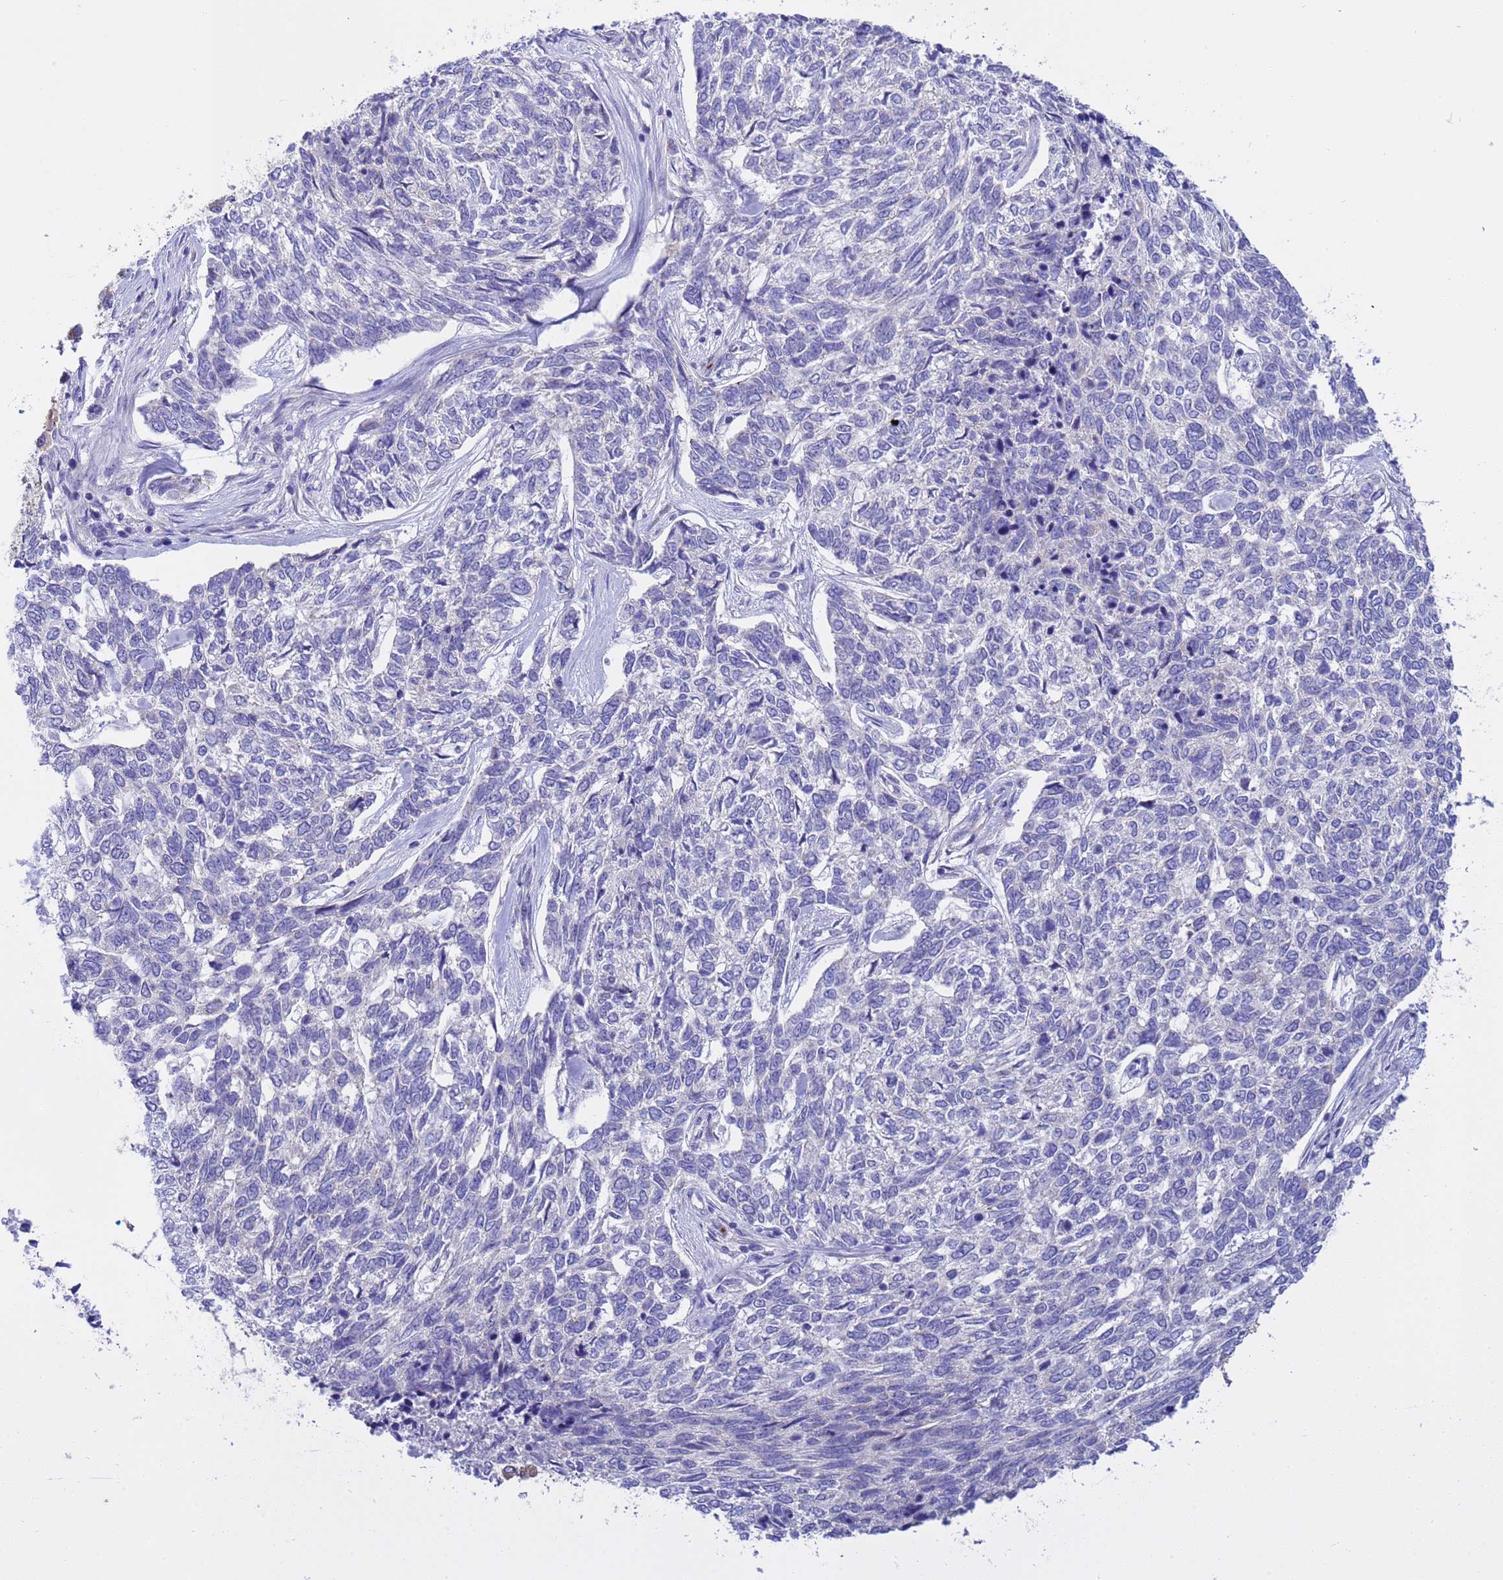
{"staining": {"intensity": "negative", "quantity": "none", "location": "none"}, "tissue": "skin cancer", "cell_type": "Tumor cells", "image_type": "cancer", "snomed": [{"axis": "morphology", "description": "Basal cell carcinoma"}, {"axis": "topography", "description": "Skin"}], "caption": "Tumor cells are negative for brown protein staining in skin basal cell carcinoma. The staining is performed using DAB (3,3'-diaminobenzidine) brown chromogen with nuclei counter-stained in using hematoxylin.", "gene": "ANAPC1", "patient": {"sex": "female", "age": 65}}